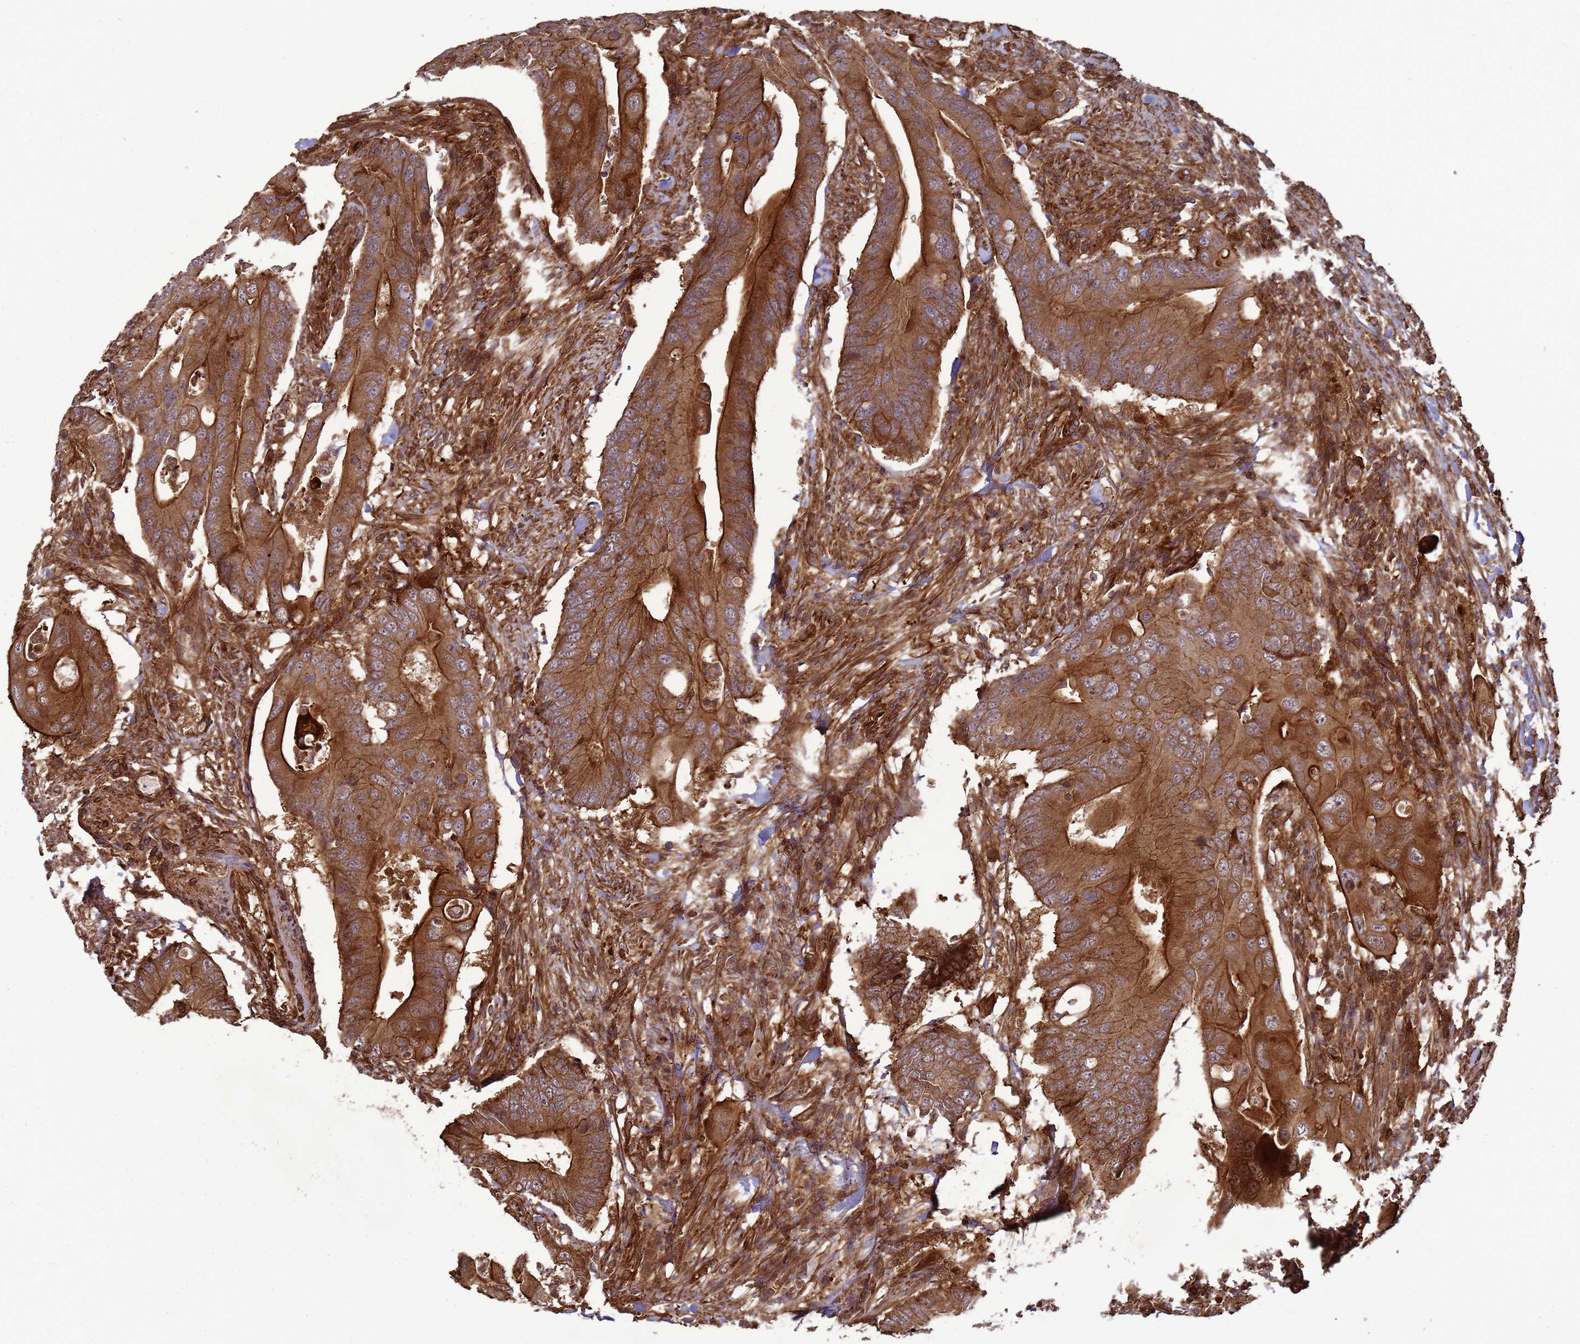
{"staining": {"intensity": "strong", "quantity": ">75%", "location": "cytoplasmic/membranous"}, "tissue": "colorectal cancer", "cell_type": "Tumor cells", "image_type": "cancer", "snomed": [{"axis": "morphology", "description": "Adenocarcinoma, NOS"}, {"axis": "topography", "description": "Colon"}], "caption": "Immunohistochemical staining of human adenocarcinoma (colorectal) displays strong cytoplasmic/membranous protein expression in approximately >75% of tumor cells.", "gene": "CNOT1", "patient": {"sex": "male", "age": 71}}